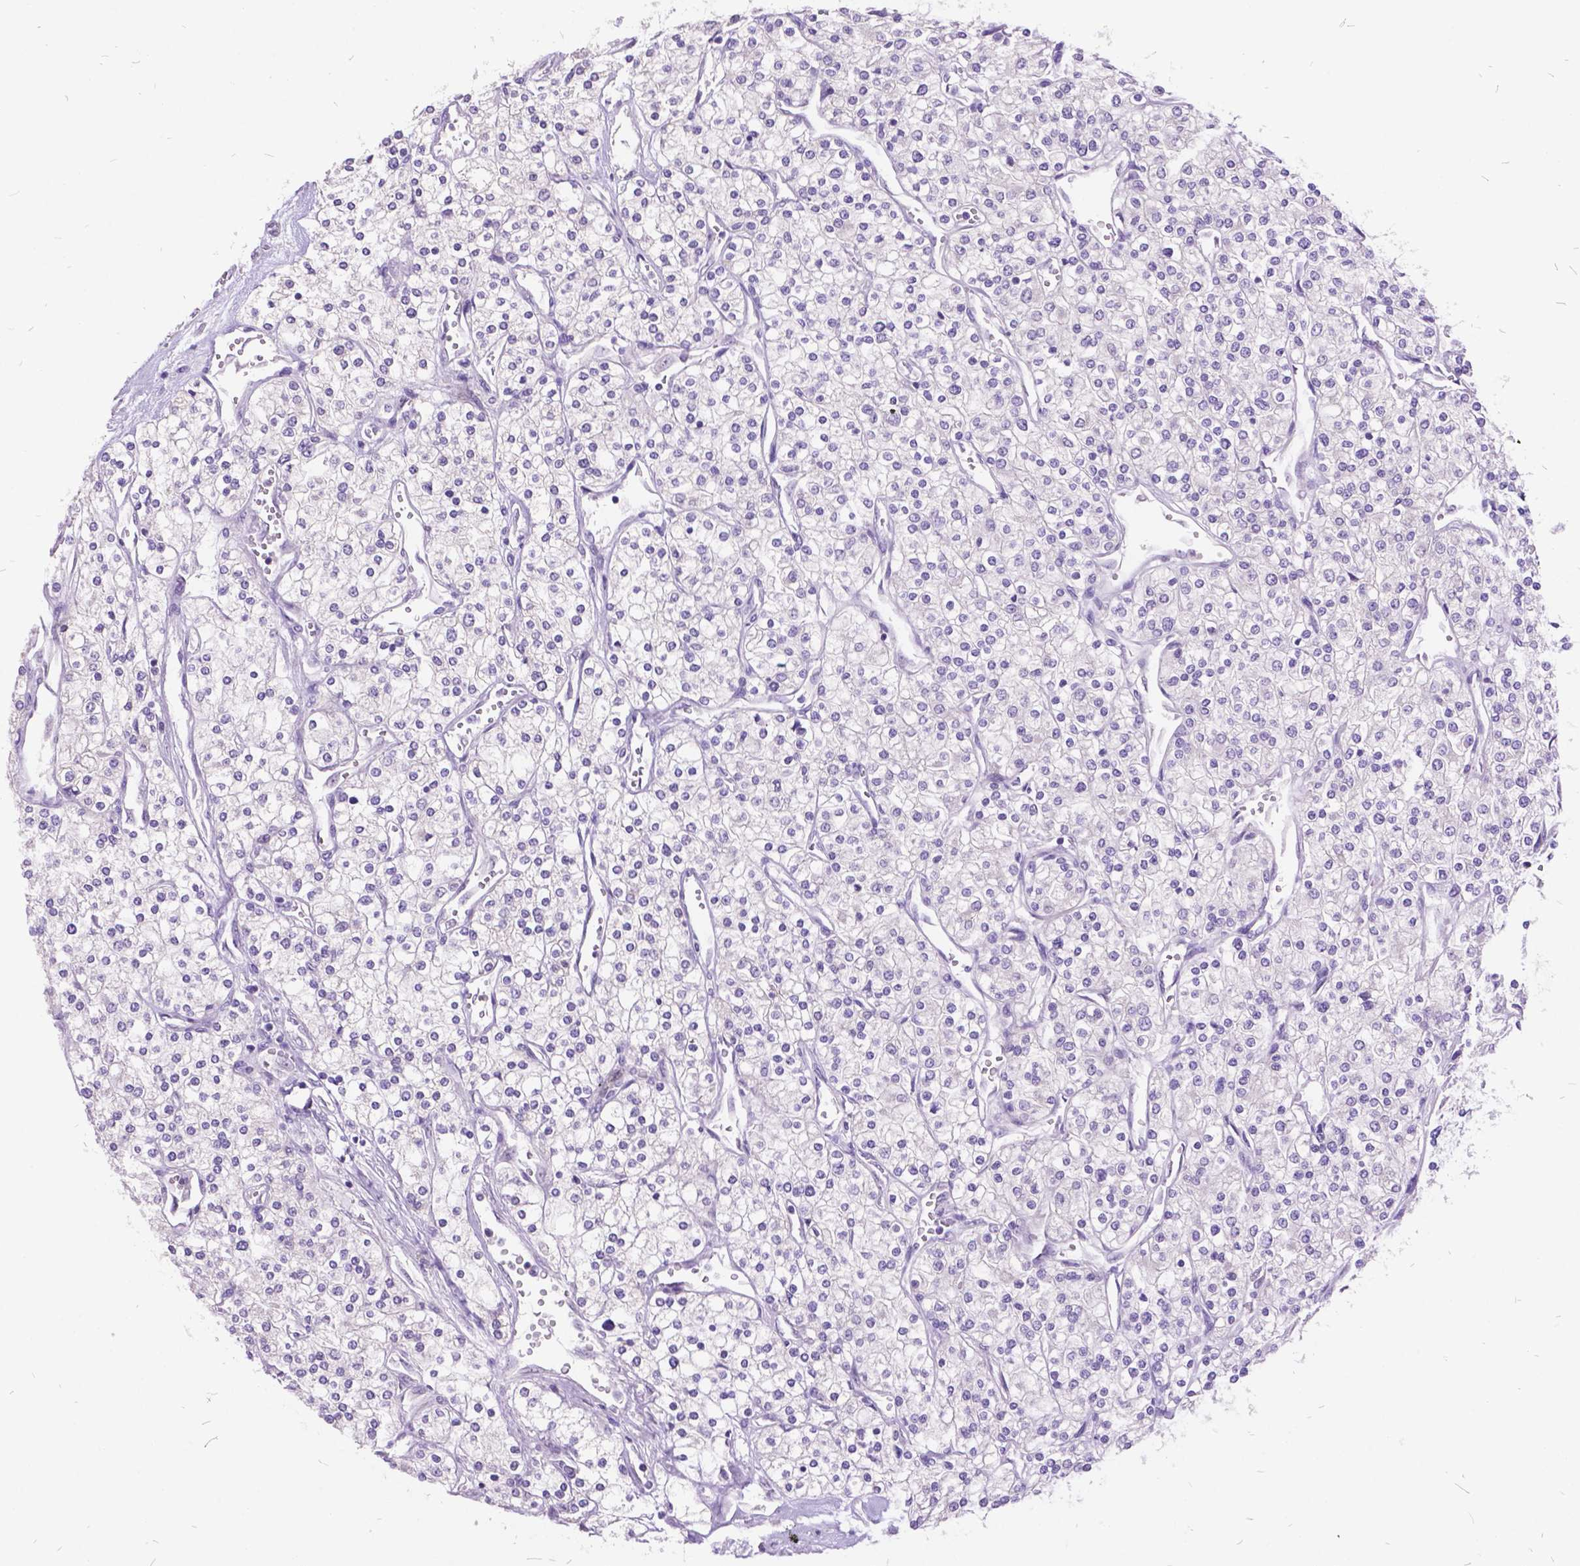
{"staining": {"intensity": "negative", "quantity": "none", "location": "none"}, "tissue": "renal cancer", "cell_type": "Tumor cells", "image_type": "cancer", "snomed": [{"axis": "morphology", "description": "Adenocarcinoma, NOS"}, {"axis": "topography", "description": "Kidney"}], "caption": "The photomicrograph displays no significant staining in tumor cells of renal cancer. (DAB (3,3'-diaminobenzidine) immunohistochemistry (IHC) visualized using brightfield microscopy, high magnification).", "gene": "ITGB6", "patient": {"sex": "male", "age": 80}}